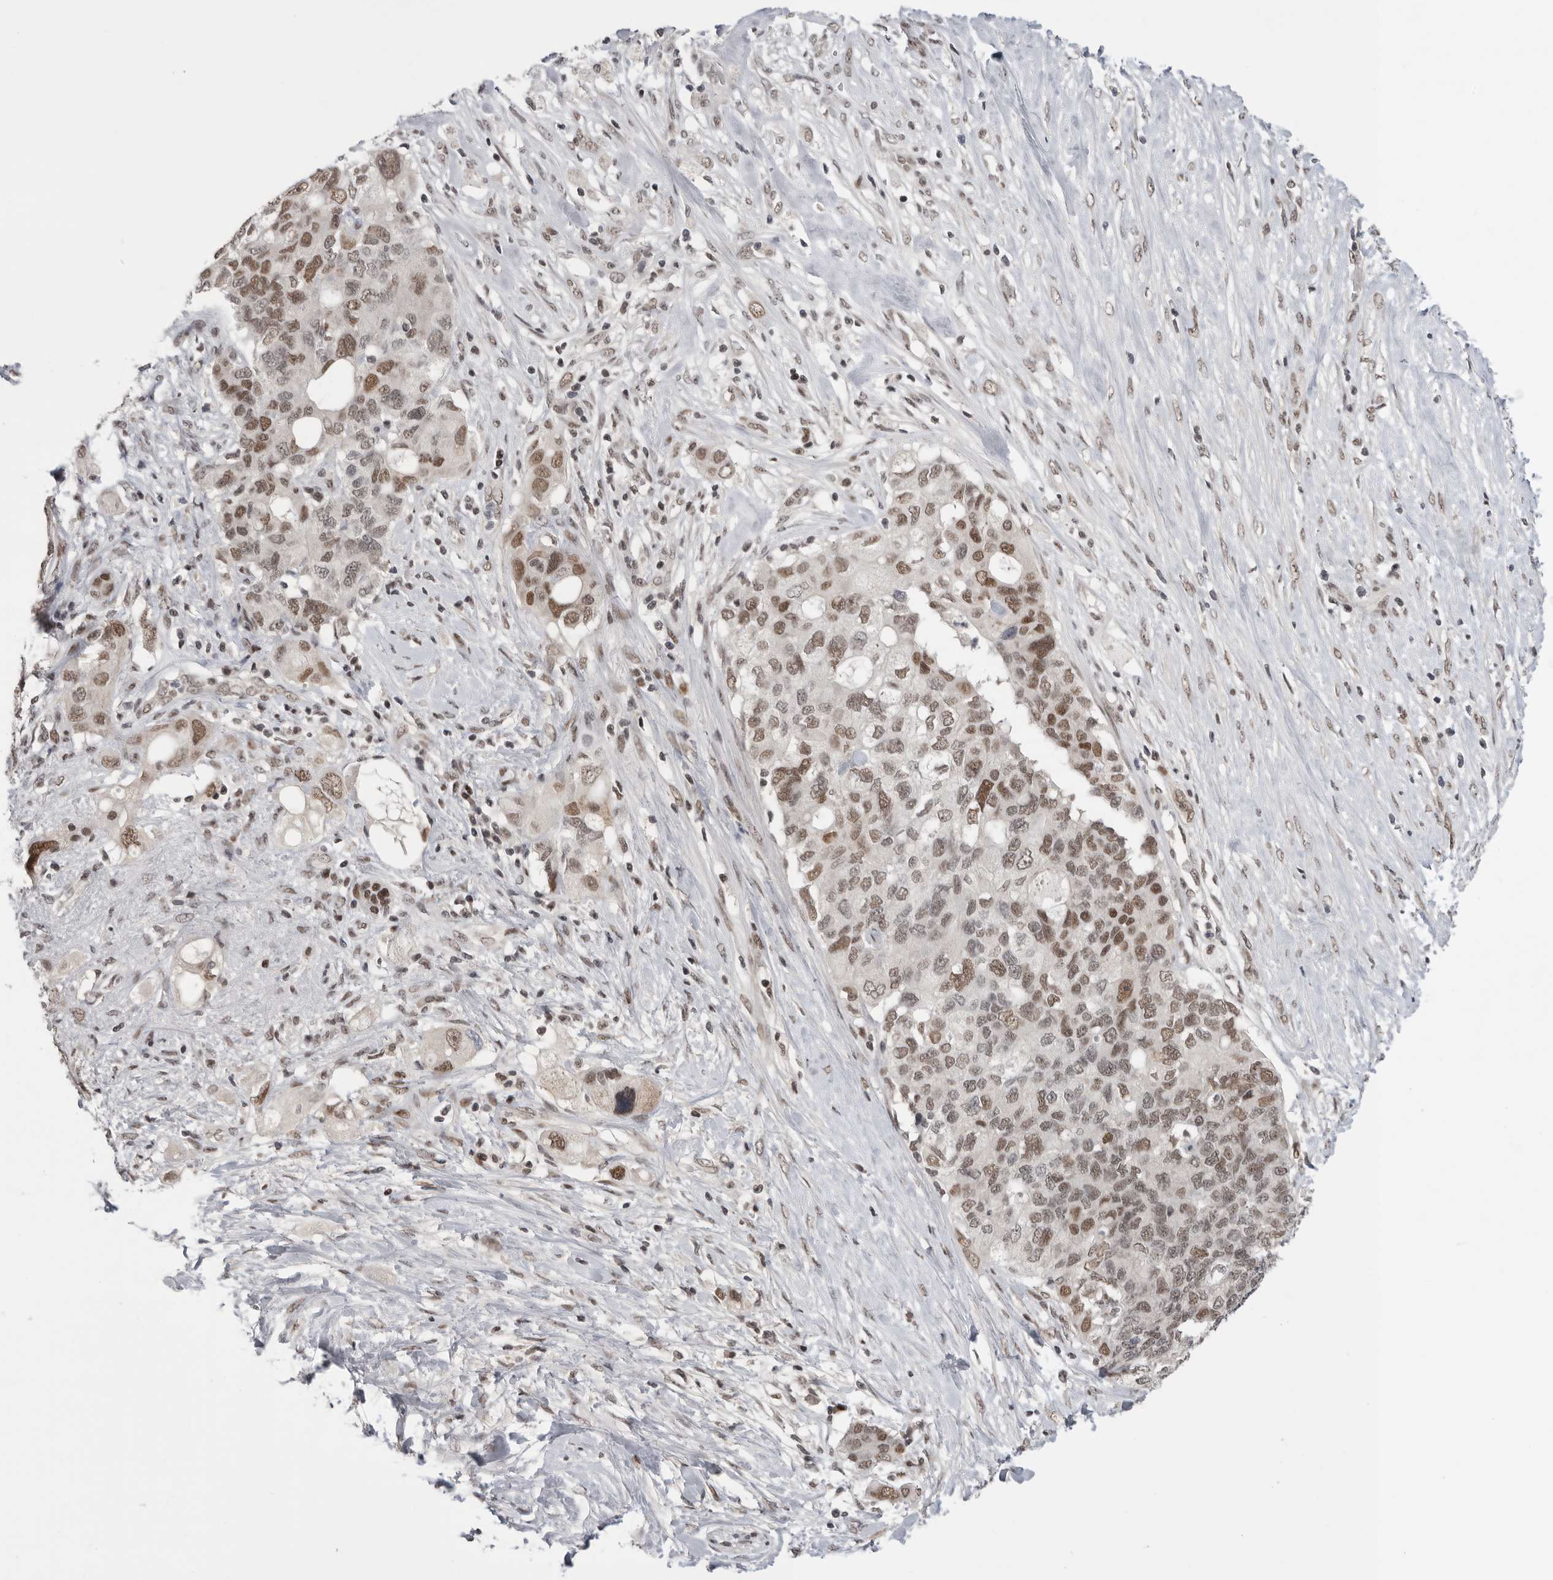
{"staining": {"intensity": "moderate", "quantity": ">75%", "location": "nuclear"}, "tissue": "pancreatic cancer", "cell_type": "Tumor cells", "image_type": "cancer", "snomed": [{"axis": "morphology", "description": "Adenocarcinoma, NOS"}, {"axis": "topography", "description": "Pancreas"}], "caption": "Pancreatic cancer (adenocarcinoma) stained with a protein marker reveals moderate staining in tumor cells.", "gene": "POU5F1", "patient": {"sex": "female", "age": 56}}